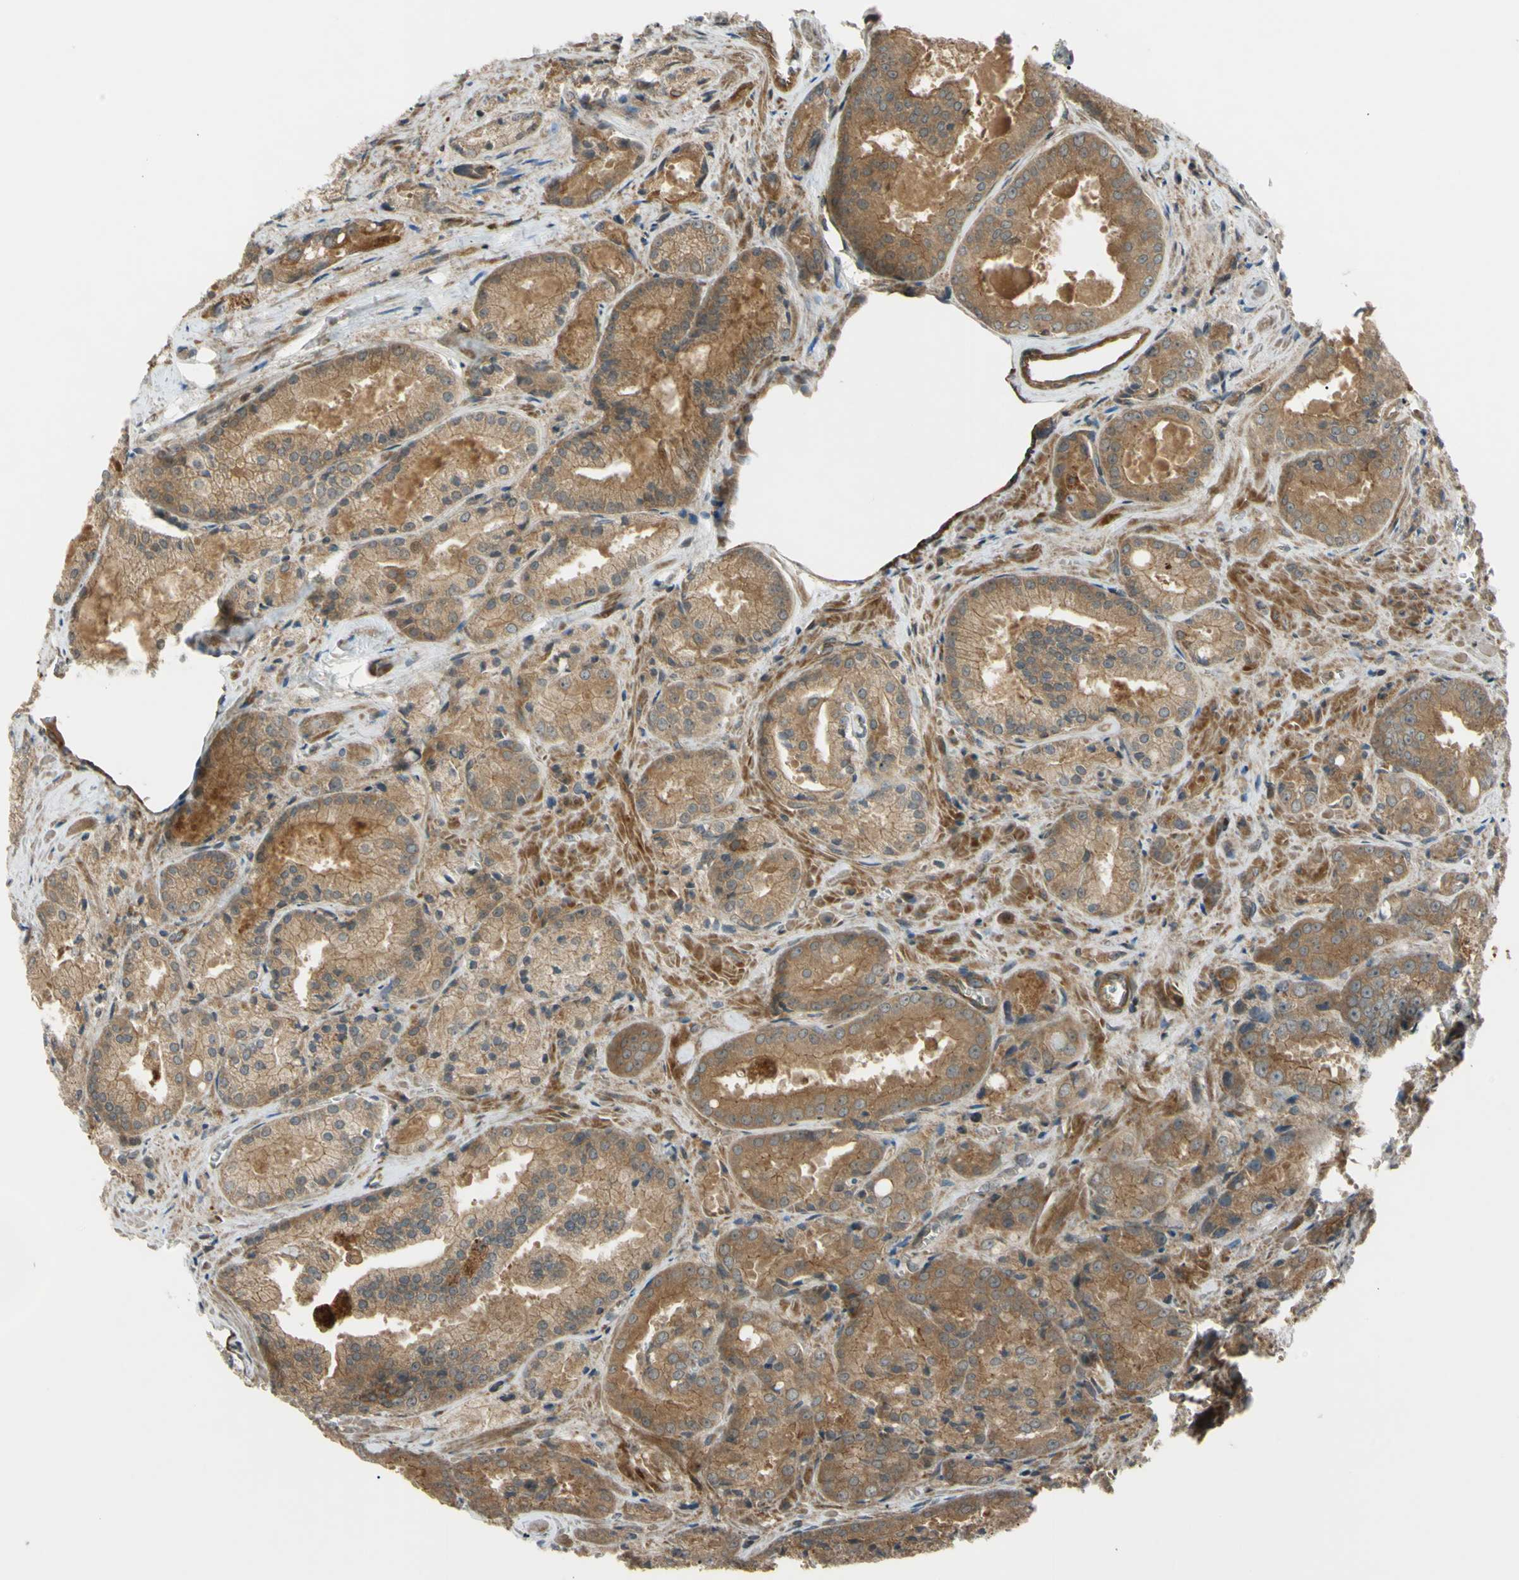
{"staining": {"intensity": "moderate", "quantity": ">75%", "location": "cytoplasmic/membranous"}, "tissue": "prostate cancer", "cell_type": "Tumor cells", "image_type": "cancer", "snomed": [{"axis": "morphology", "description": "Adenocarcinoma, Low grade"}, {"axis": "topography", "description": "Prostate"}], "caption": "Prostate low-grade adenocarcinoma was stained to show a protein in brown. There is medium levels of moderate cytoplasmic/membranous staining in approximately >75% of tumor cells.", "gene": "FLII", "patient": {"sex": "male", "age": 64}}